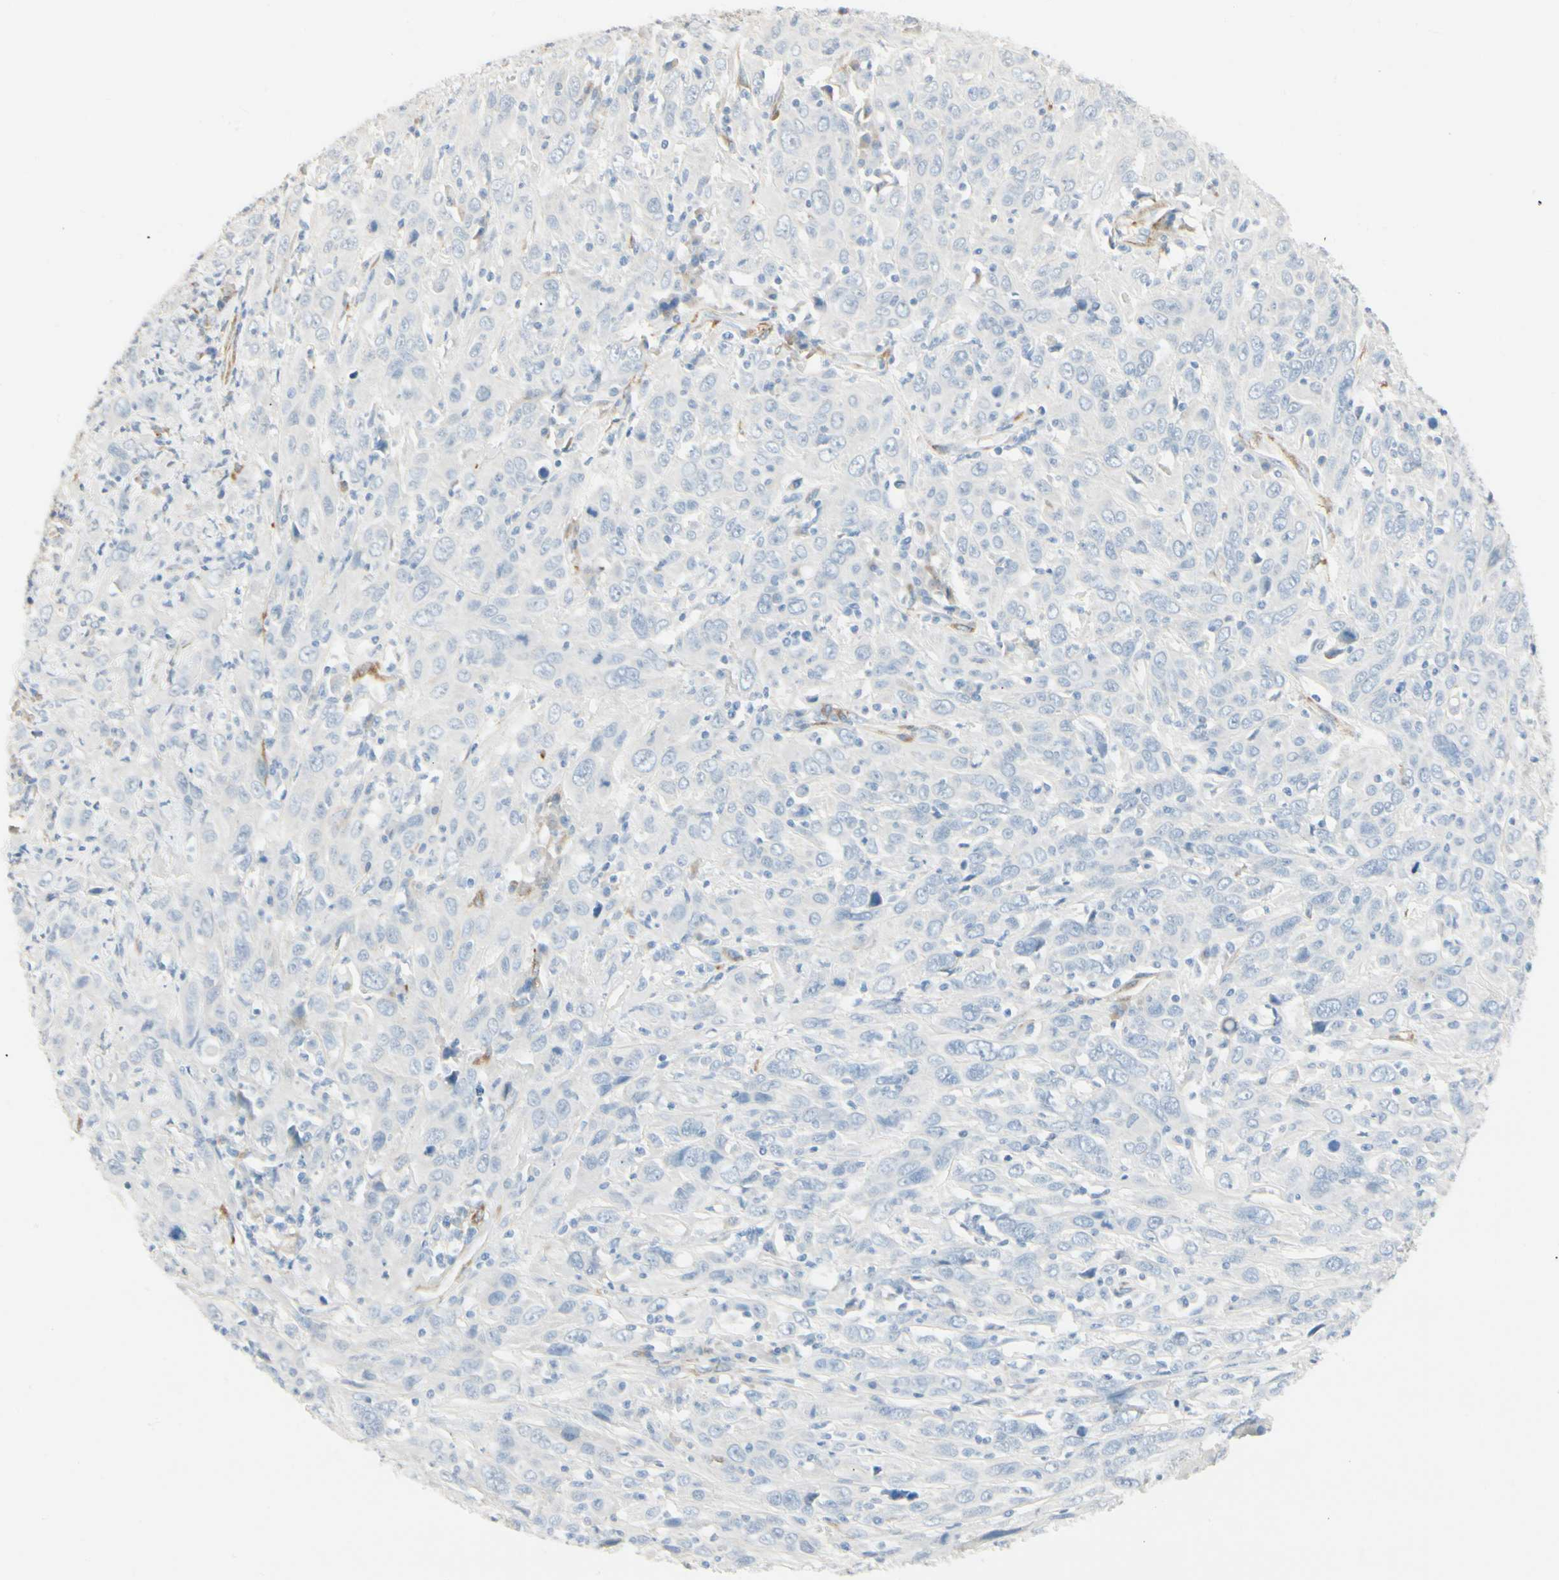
{"staining": {"intensity": "negative", "quantity": "none", "location": "none"}, "tissue": "cervical cancer", "cell_type": "Tumor cells", "image_type": "cancer", "snomed": [{"axis": "morphology", "description": "Squamous cell carcinoma, NOS"}, {"axis": "topography", "description": "Cervix"}], "caption": "This image is of cervical cancer (squamous cell carcinoma) stained with IHC to label a protein in brown with the nuclei are counter-stained blue. There is no expression in tumor cells.", "gene": "AMPH", "patient": {"sex": "female", "age": 46}}